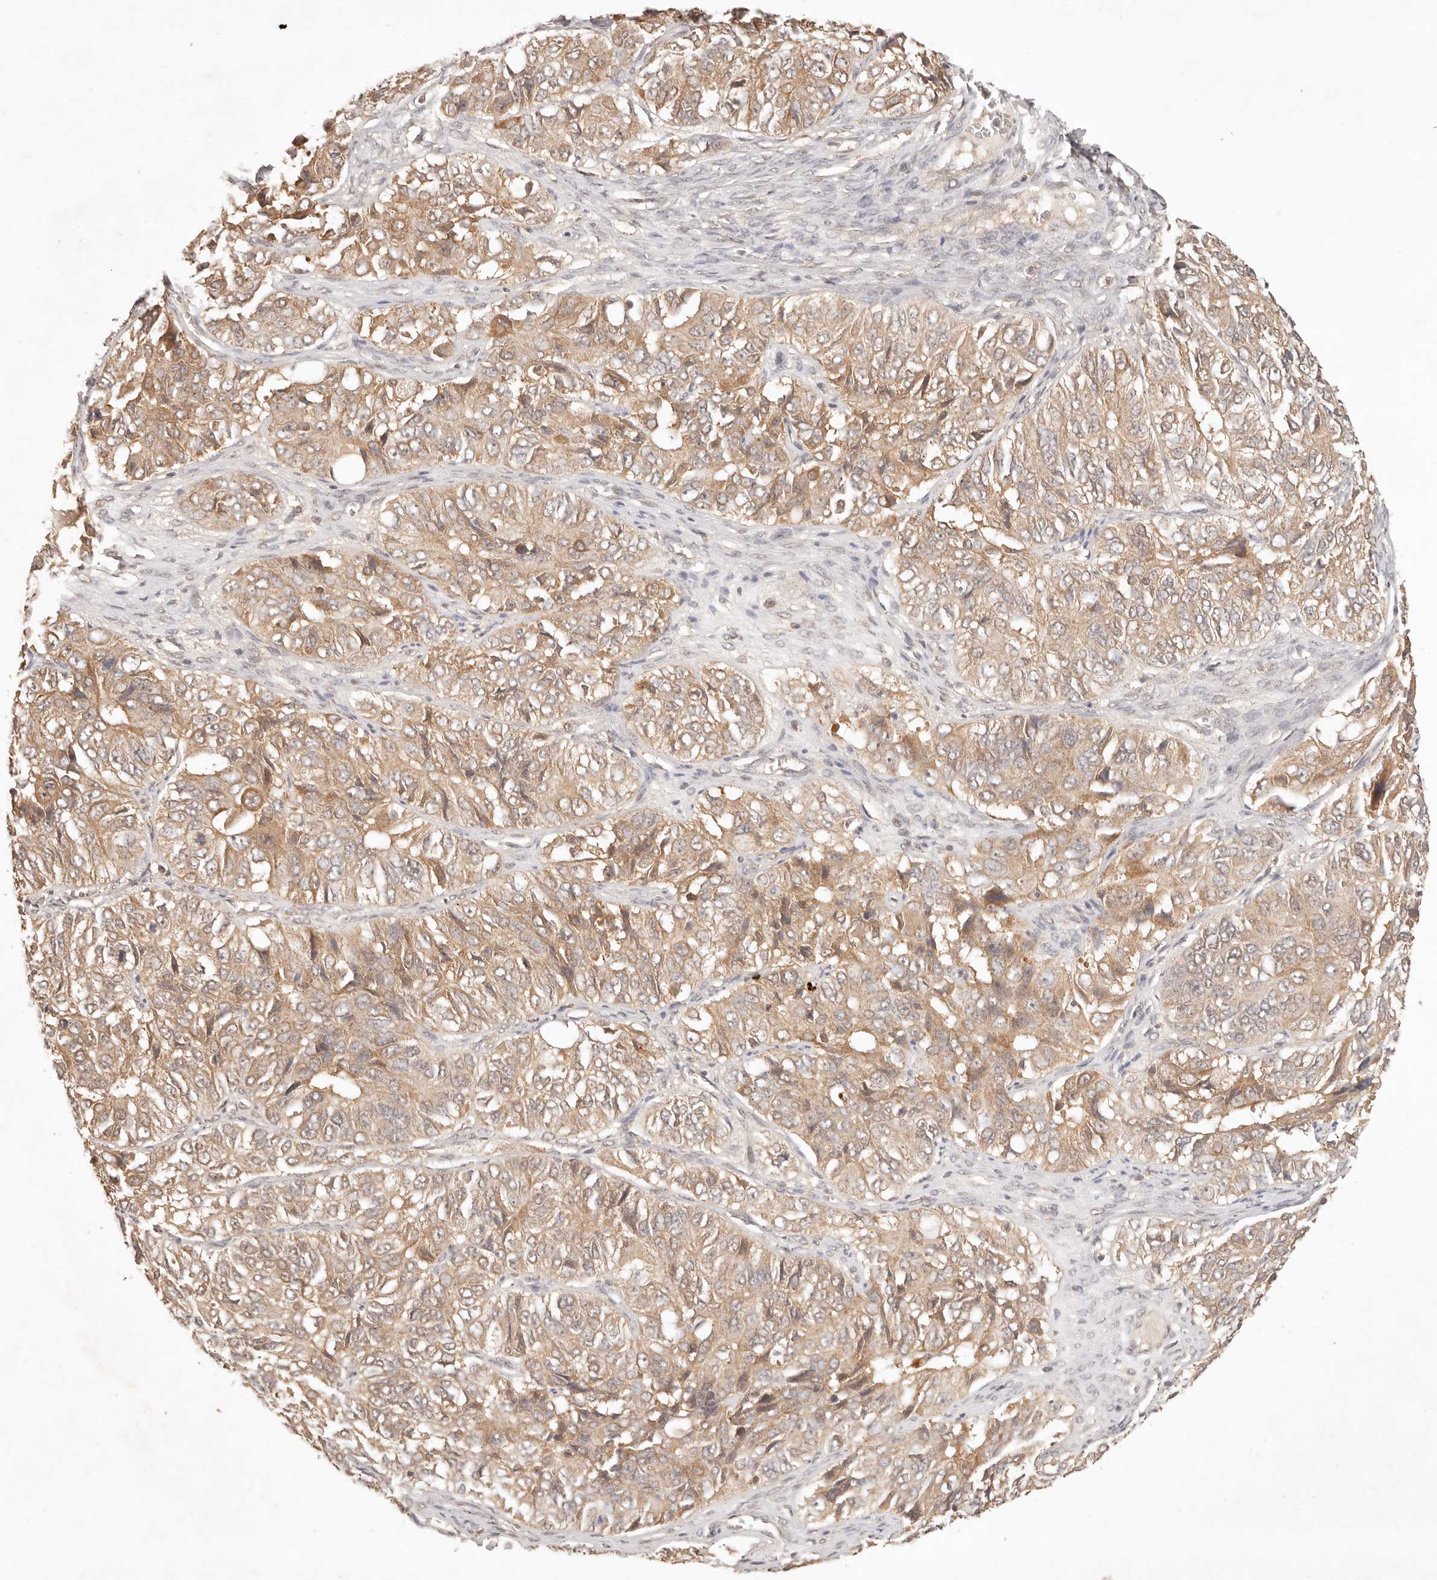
{"staining": {"intensity": "moderate", "quantity": ">75%", "location": "cytoplasmic/membranous"}, "tissue": "ovarian cancer", "cell_type": "Tumor cells", "image_type": "cancer", "snomed": [{"axis": "morphology", "description": "Carcinoma, endometroid"}, {"axis": "topography", "description": "Ovary"}], "caption": "DAB immunohistochemical staining of human ovarian endometroid carcinoma demonstrates moderate cytoplasmic/membranous protein positivity in approximately >75% of tumor cells.", "gene": "TRIM11", "patient": {"sex": "female", "age": 51}}